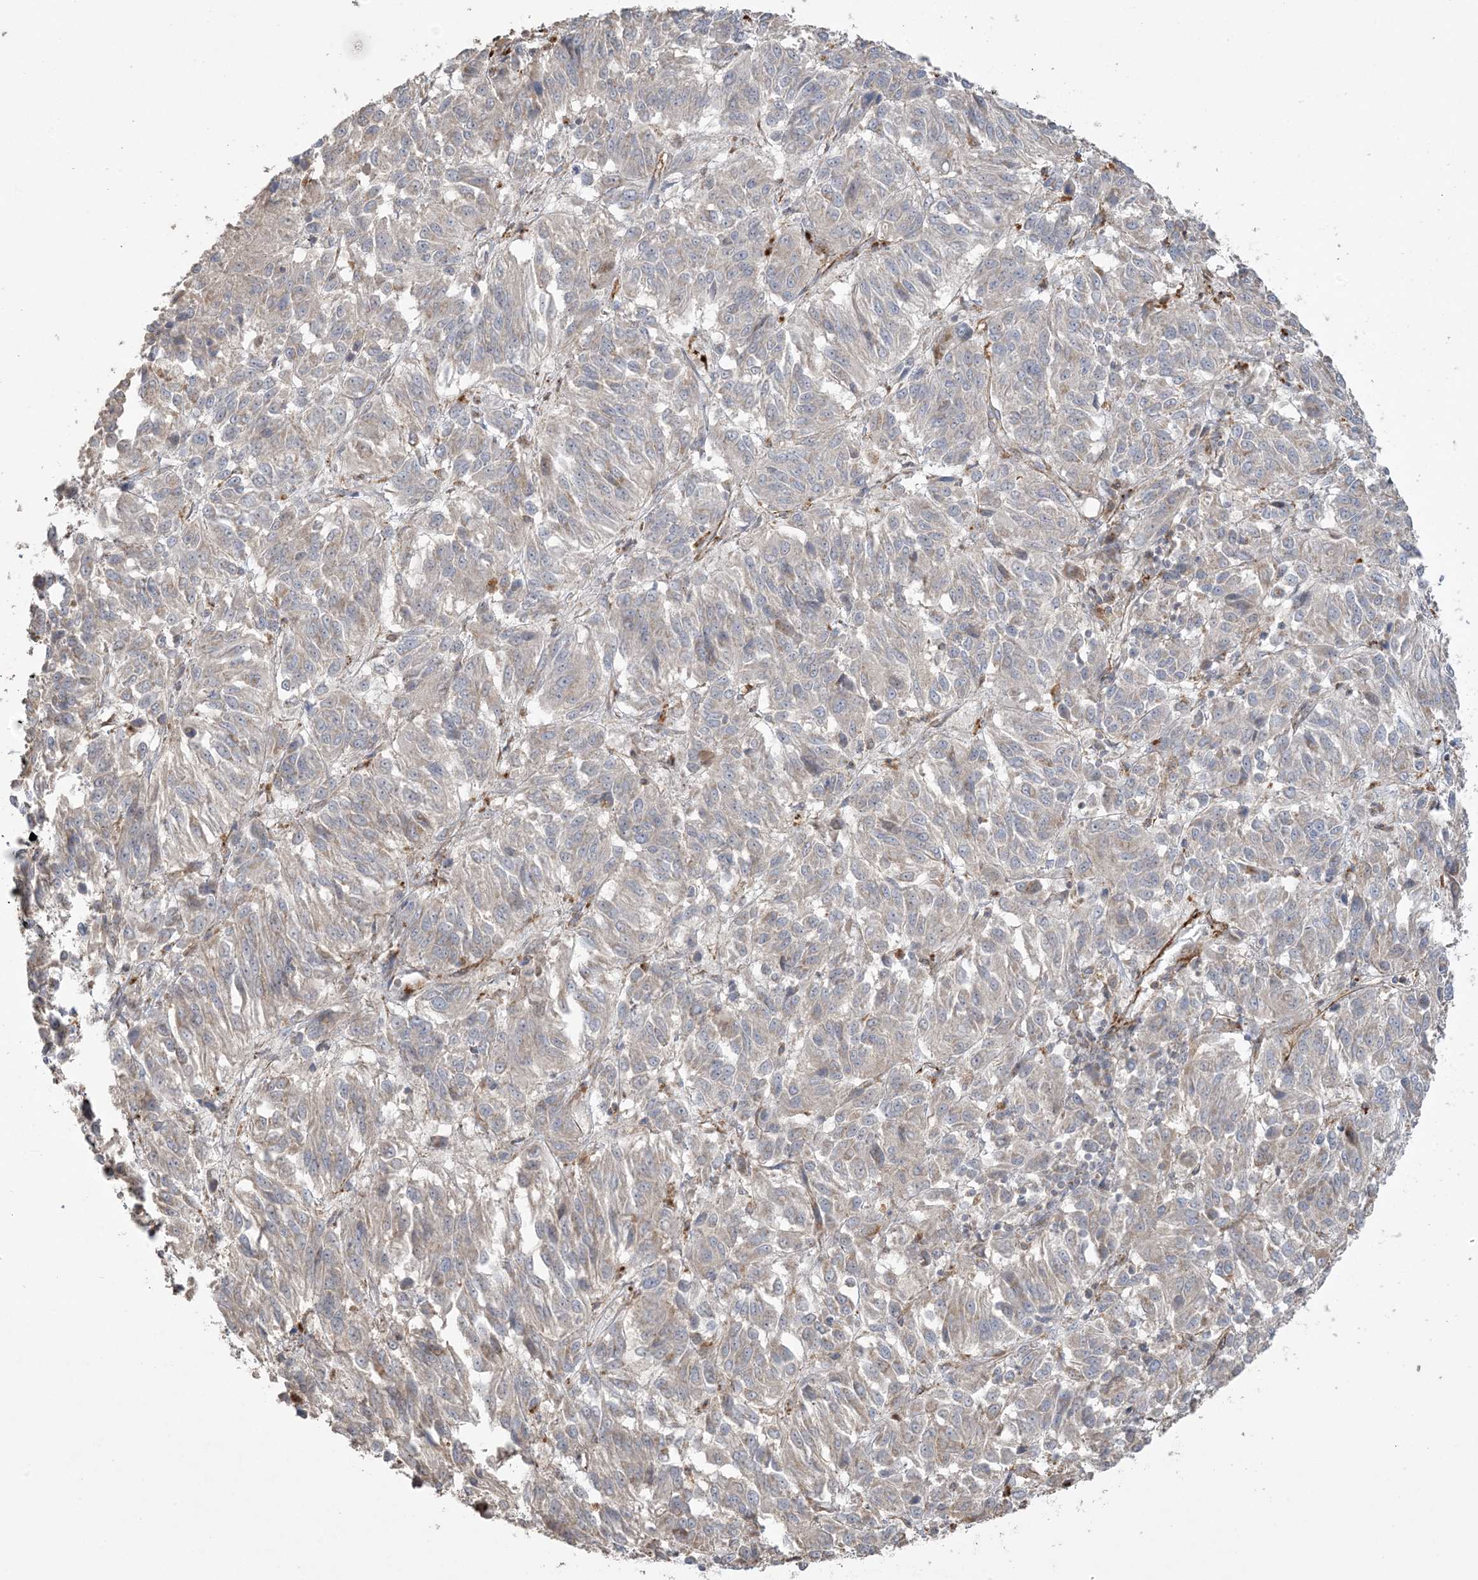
{"staining": {"intensity": "weak", "quantity": ">75%", "location": "cytoplasmic/membranous"}, "tissue": "melanoma", "cell_type": "Tumor cells", "image_type": "cancer", "snomed": [{"axis": "morphology", "description": "Malignant melanoma, Metastatic site"}, {"axis": "topography", "description": "Lung"}], "caption": "Tumor cells exhibit low levels of weak cytoplasmic/membranous staining in about >75% of cells in melanoma.", "gene": "AGA", "patient": {"sex": "male", "age": 64}}